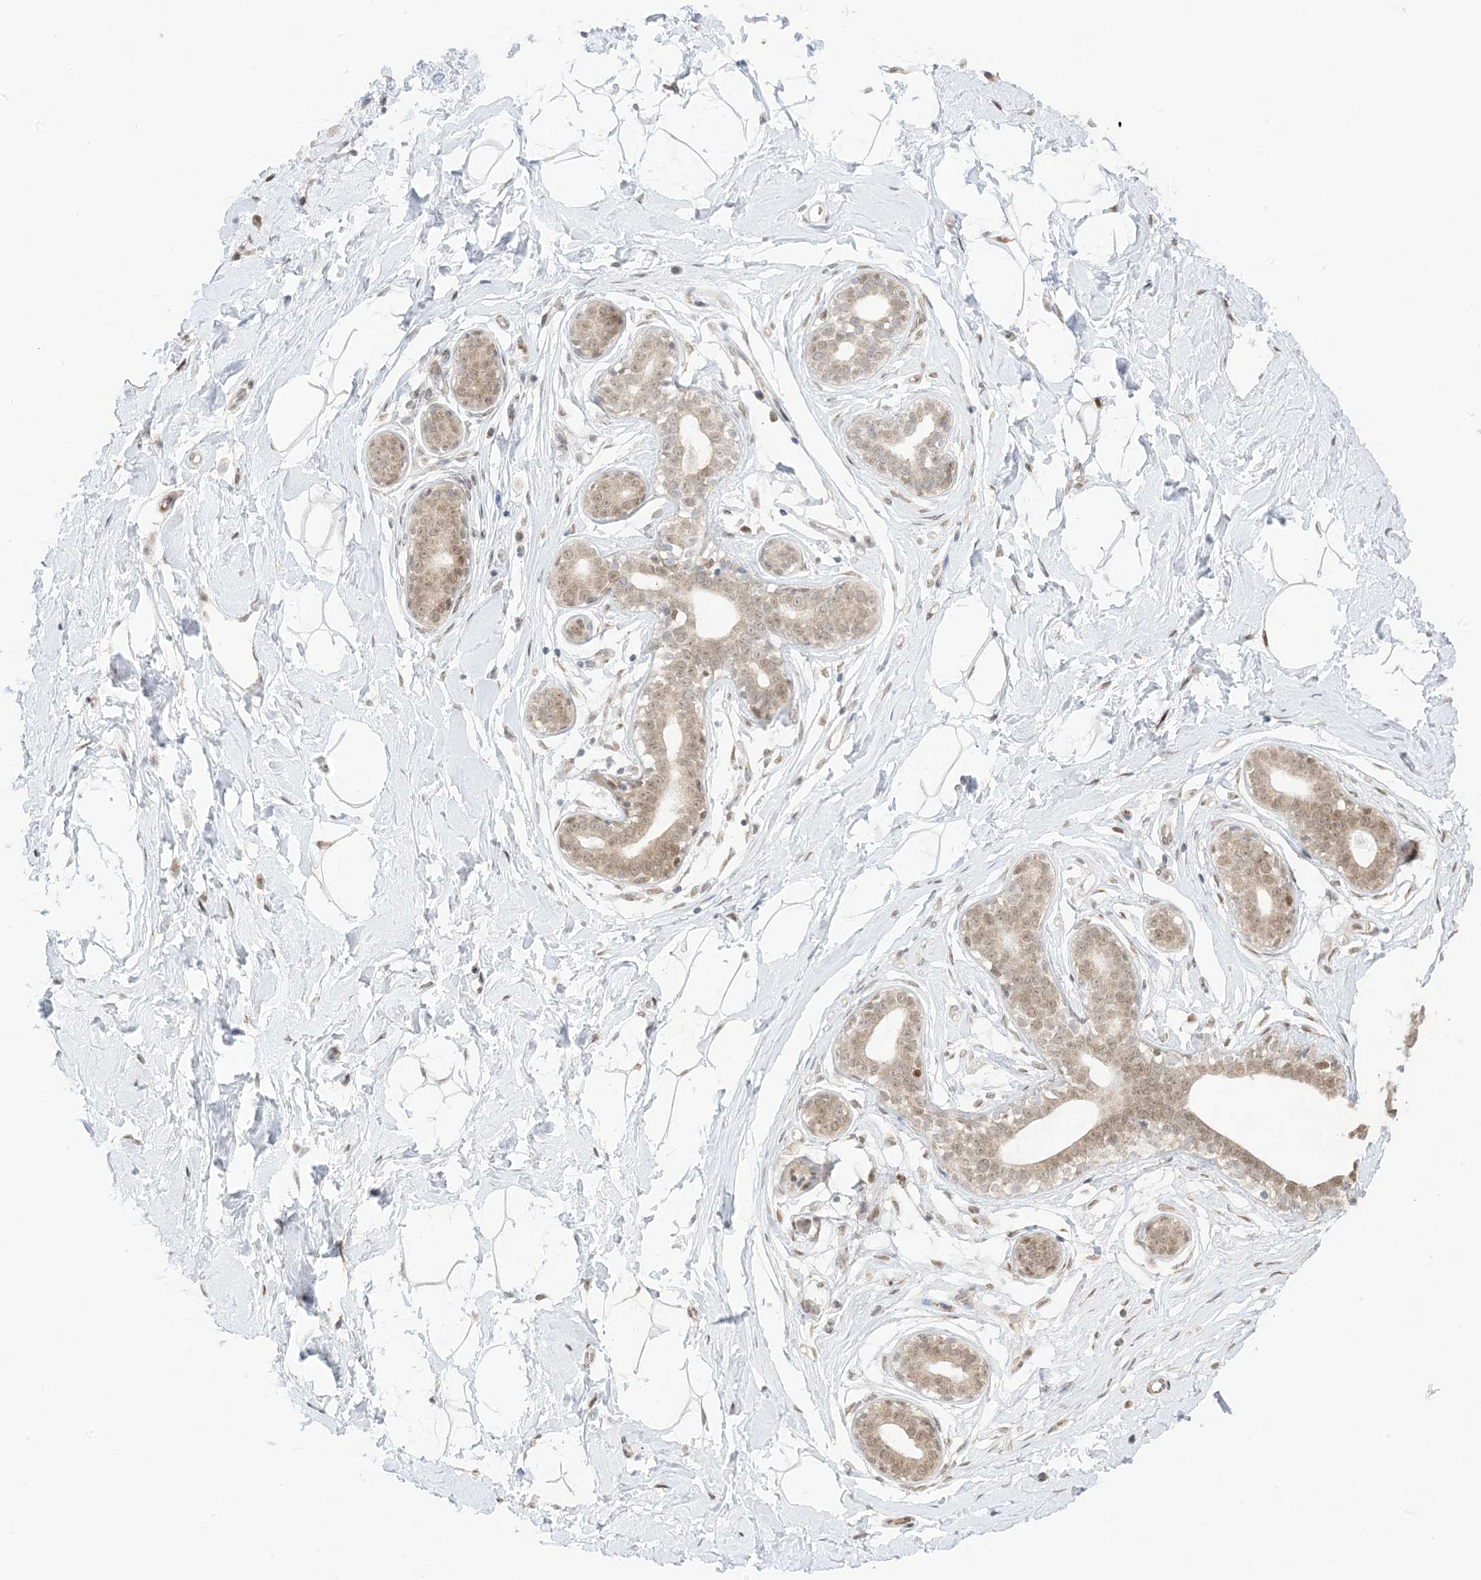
{"staining": {"intensity": "weak", "quantity": ">75%", "location": "nuclear"}, "tissue": "breast", "cell_type": "Adipocytes", "image_type": "normal", "snomed": [{"axis": "morphology", "description": "Normal tissue, NOS"}, {"axis": "morphology", "description": "Adenoma, NOS"}, {"axis": "topography", "description": "Breast"}], "caption": "A photomicrograph showing weak nuclear staining in approximately >75% of adipocytes in benign breast, as visualized by brown immunohistochemical staining.", "gene": "UBE2E2", "patient": {"sex": "female", "age": 23}}